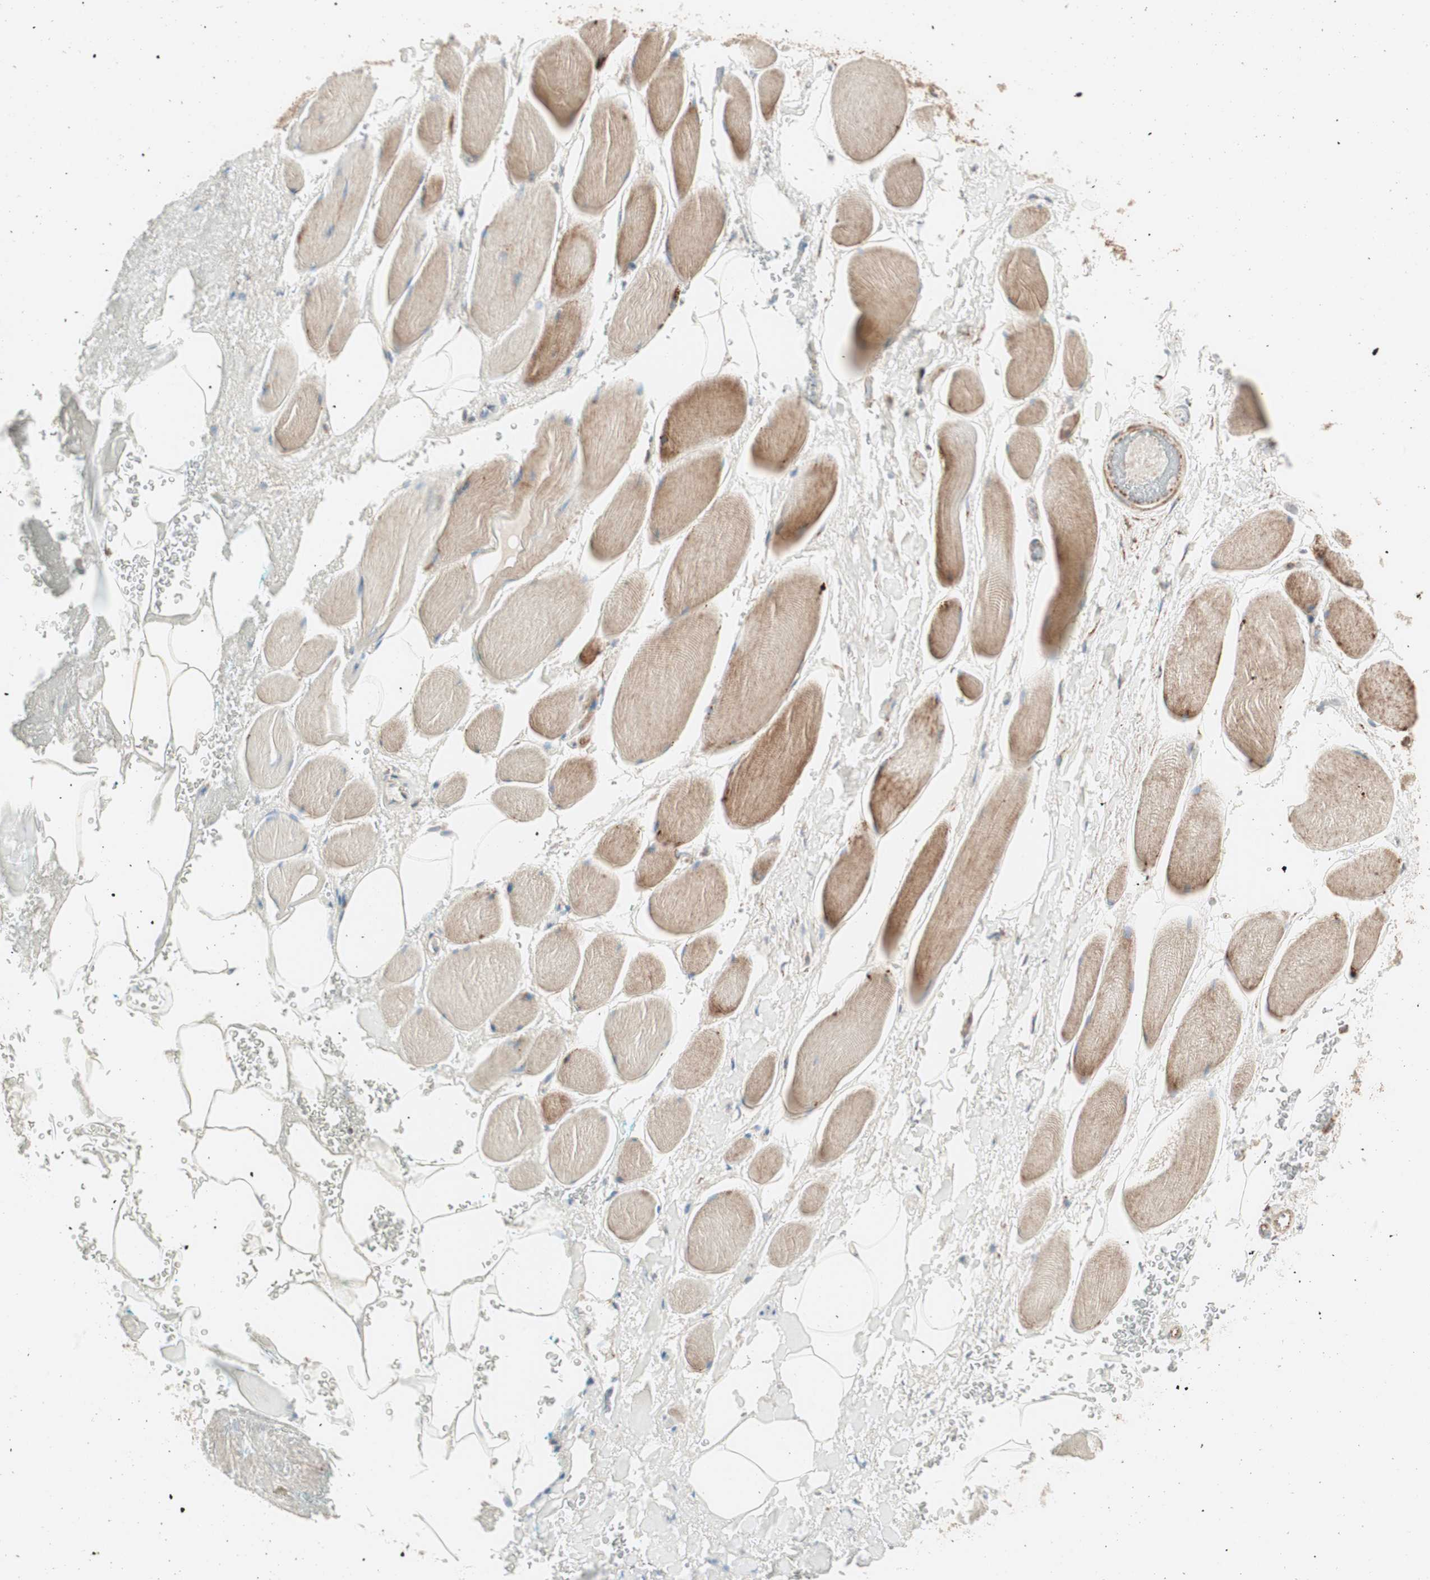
{"staining": {"intensity": "weak", "quantity": "<25%", "location": "cytoplasmic/membranous"}, "tissue": "adipose tissue", "cell_type": "Adipocytes", "image_type": "normal", "snomed": [{"axis": "morphology", "description": "Normal tissue, NOS"}, {"axis": "topography", "description": "Soft tissue"}, {"axis": "topography", "description": "Peripheral nerve tissue"}], "caption": "IHC photomicrograph of benign human adipose tissue stained for a protein (brown), which demonstrates no expression in adipocytes. The staining was performed using DAB to visualize the protein expression in brown, while the nuclei were stained in blue with hematoxylin (Magnification: 20x).", "gene": "TOMM20", "patient": {"sex": "female", "age": 71}}